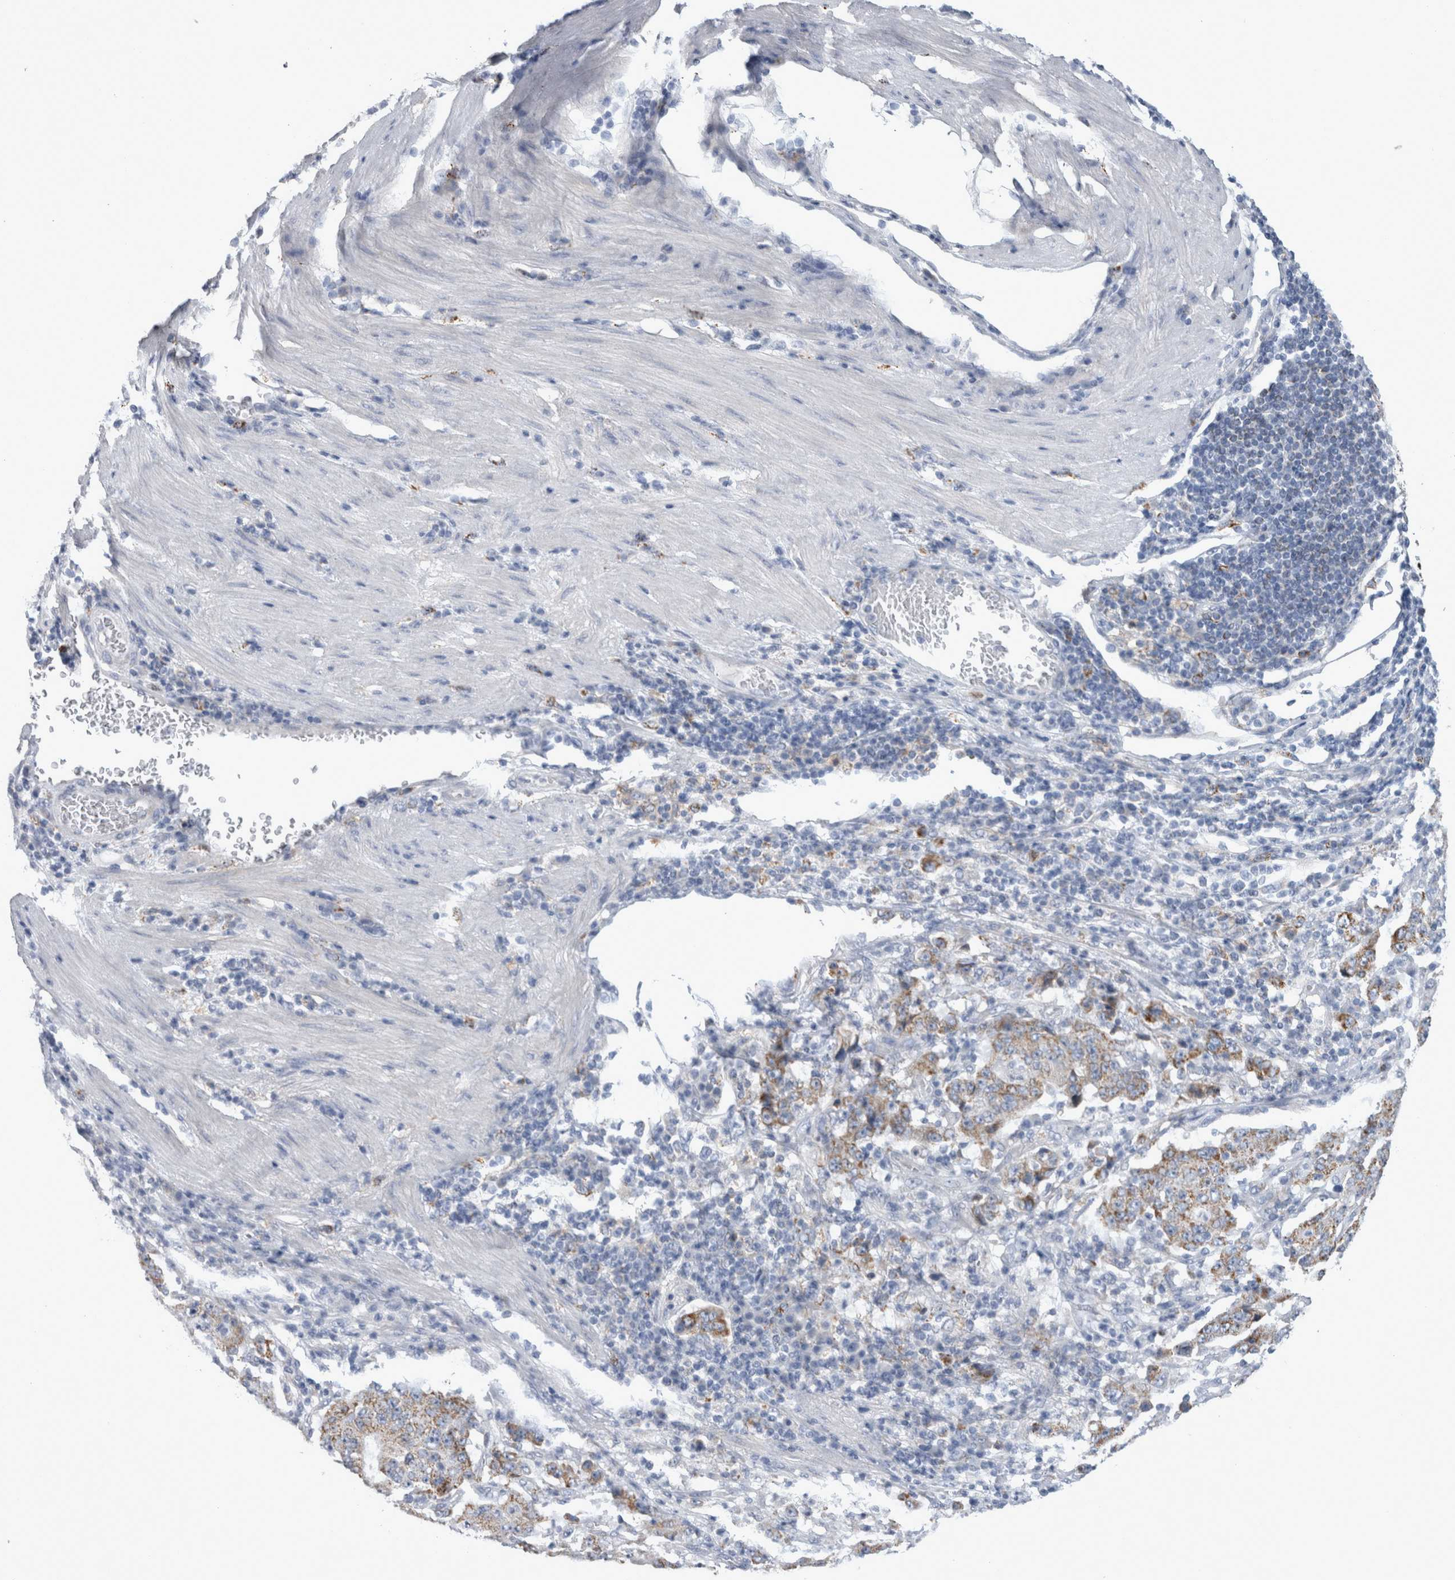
{"staining": {"intensity": "moderate", "quantity": ">75%", "location": "cytoplasmic/membranous"}, "tissue": "stomach cancer", "cell_type": "Tumor cells", "image_type": "cancer", "snomed": [{"axis": "morphology", "description": "Normal tissue, NOS"}, {"axis": "morphology", "description": "Adenocarcinoma, NOS"}, {"axis": "topography", "description": "Stomach, upper"}, {"axis": "topography", "description": "Stomach"}], "caption": "Stomach adenocarcinoma stained with a protein marker reveals moderate staining in tumor cells.", "gene": "GATM", "patient": {"sex": "male", "age": 59}}